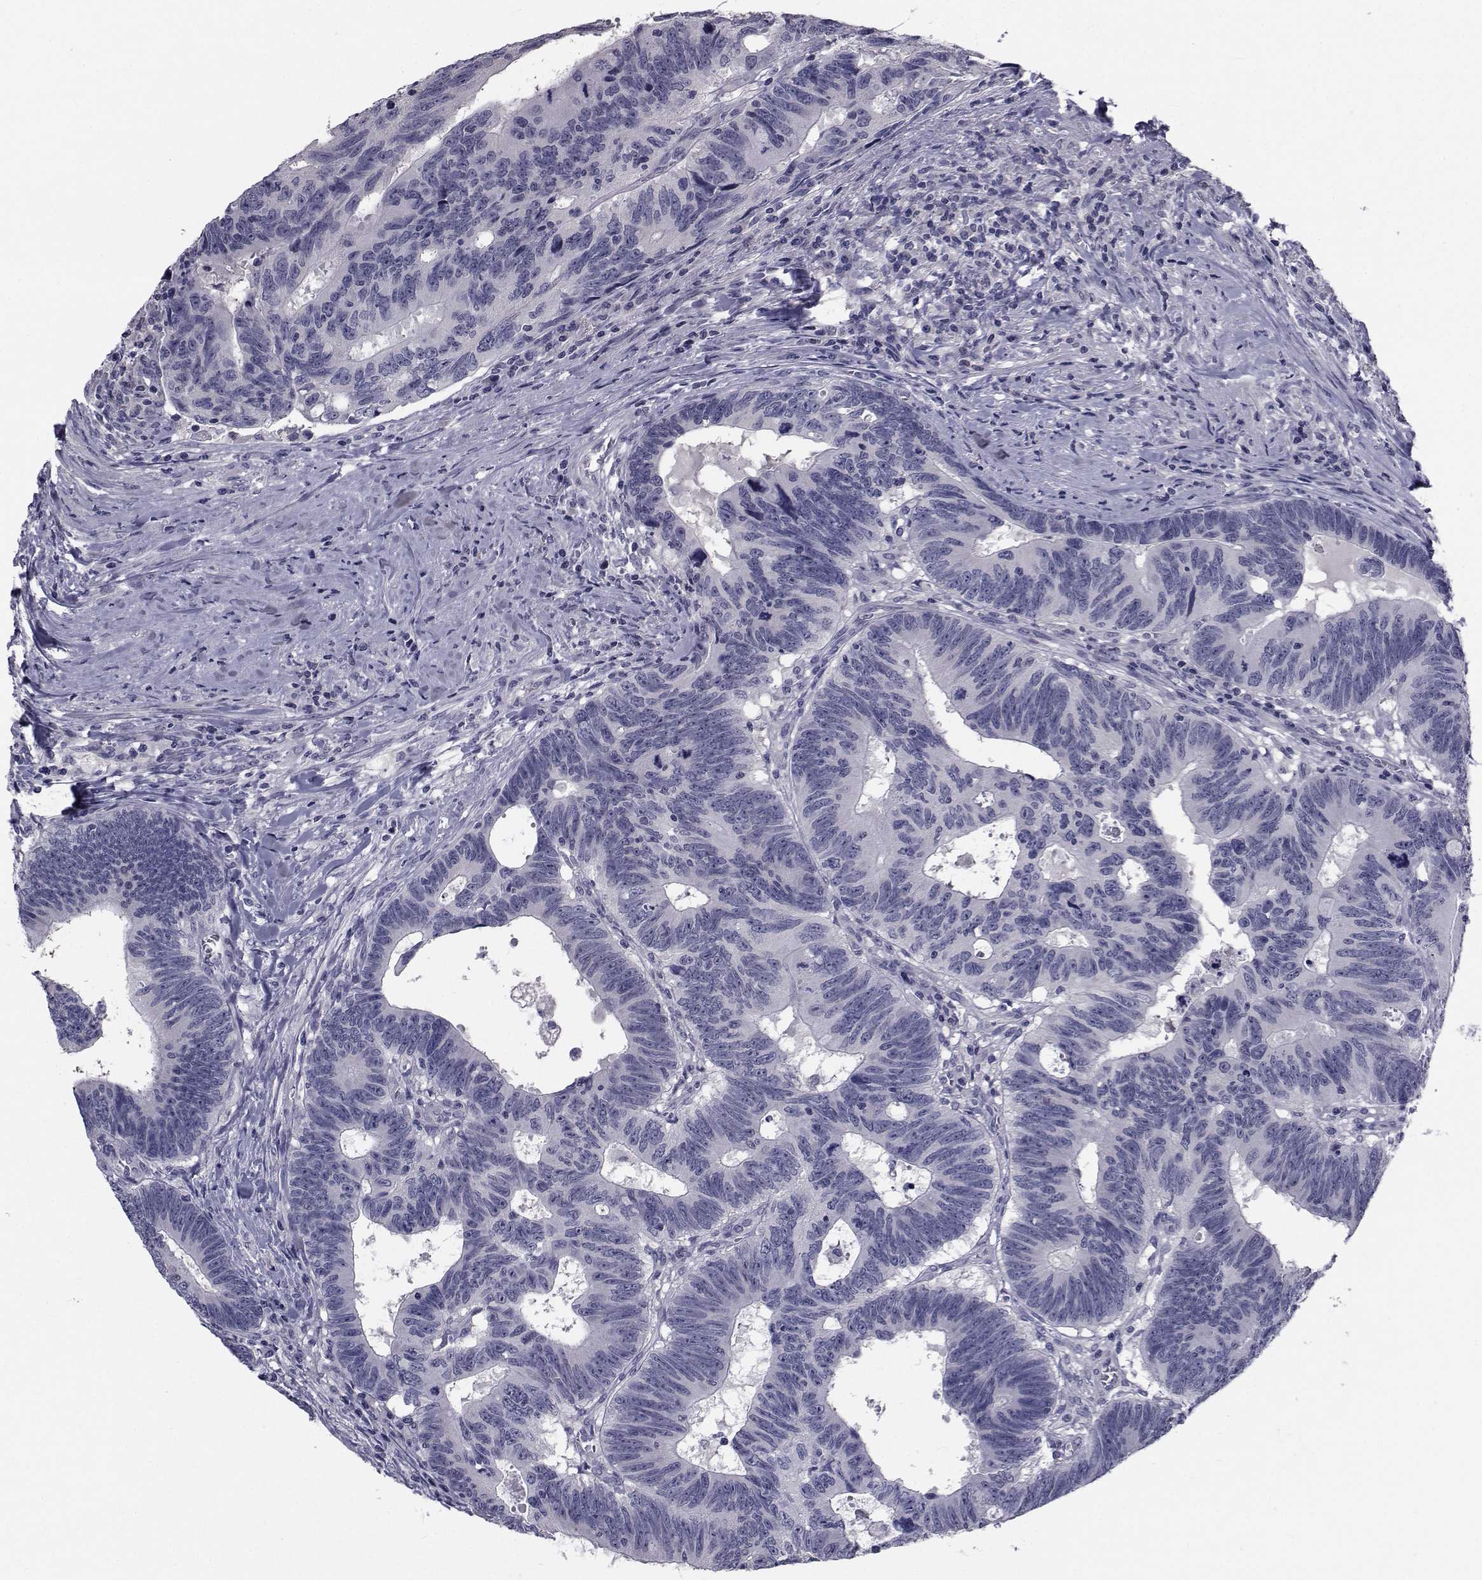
{"staining": {"intensity": "negative", "quantity": "none", "location": "none"}, "tissue": "colorectal cancer", "cell_type": "Tumor cells", "image_type": "cancer", "snomed": [{"axis": "morphology", "description": "Adenocarcinoma, NOS"}, {"axis": "topography", "description": "Colon"}], "caption": "High magnification brightfield microscopy of colorectal cancer (adenocarcinoma) stained with DAB (brown) and counterstained with hematoxylin (blue): tumor cells show no significant staining.", "gene": "CHRNA1", "patient": {"sex": "female", "age": 77}}